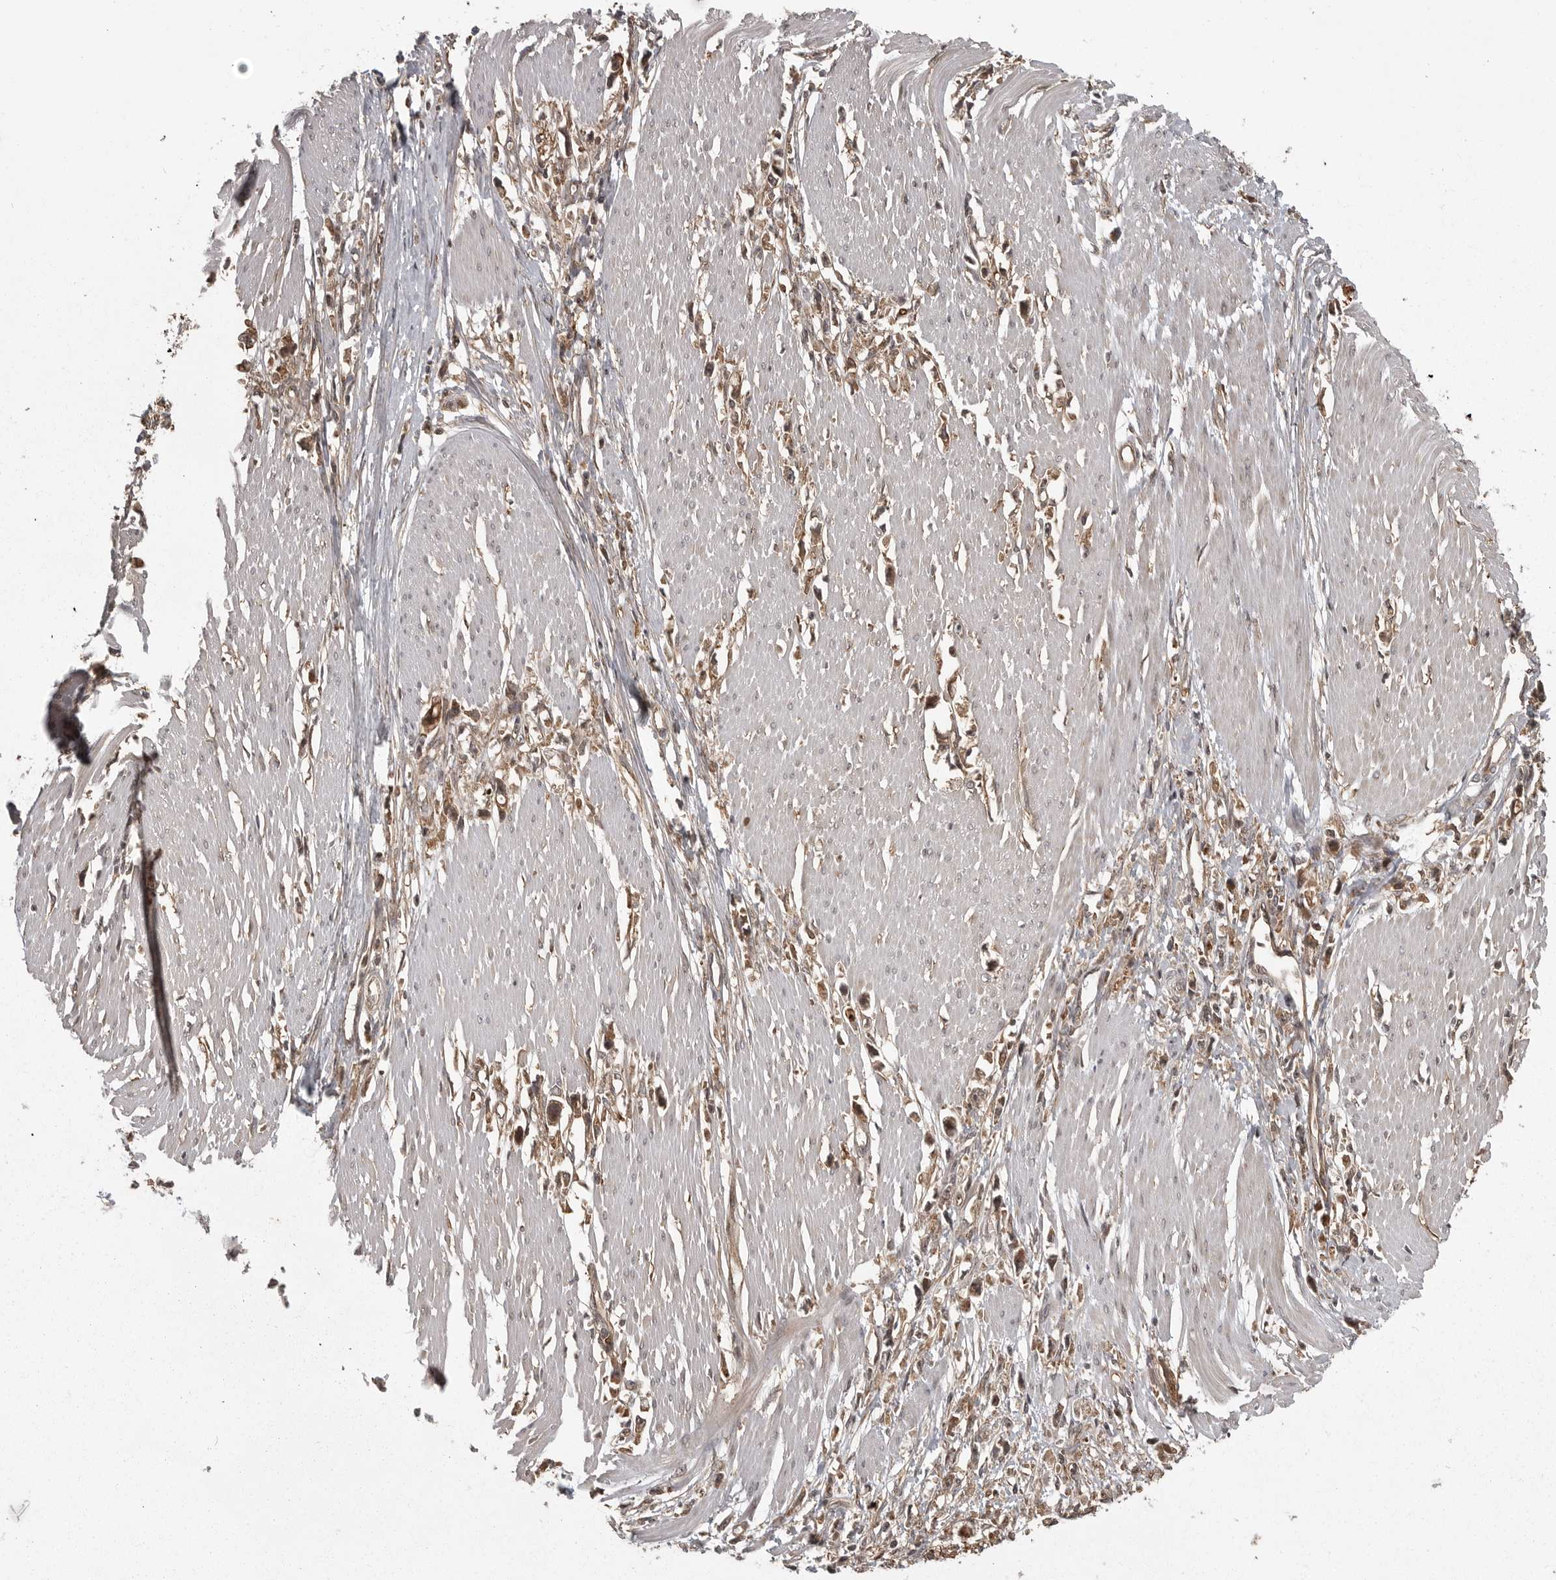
{"staining": {"intensity": "weak", "quantity": ">75%", "location": "cytoplasmic/membranous"}, "tissue": "stomach cancer", "cell_type": "Tumor cells", "image_type": "cancer", "snomed": [{"axis": "morphology", "description": "Adenocarcinoma, NOS"}, {"axis": "topography", "description": "Stomach"}], "caption": "Immunohistochemistry micrograph of stomach adenocarcinoma stained for a protein (brown), which displays low levels of weak cytoplasmic/membranous expression in approximately >75% of tumor cells.", "gene": "DNAJC8", "patient": {"sex": "female", "age": 59}}